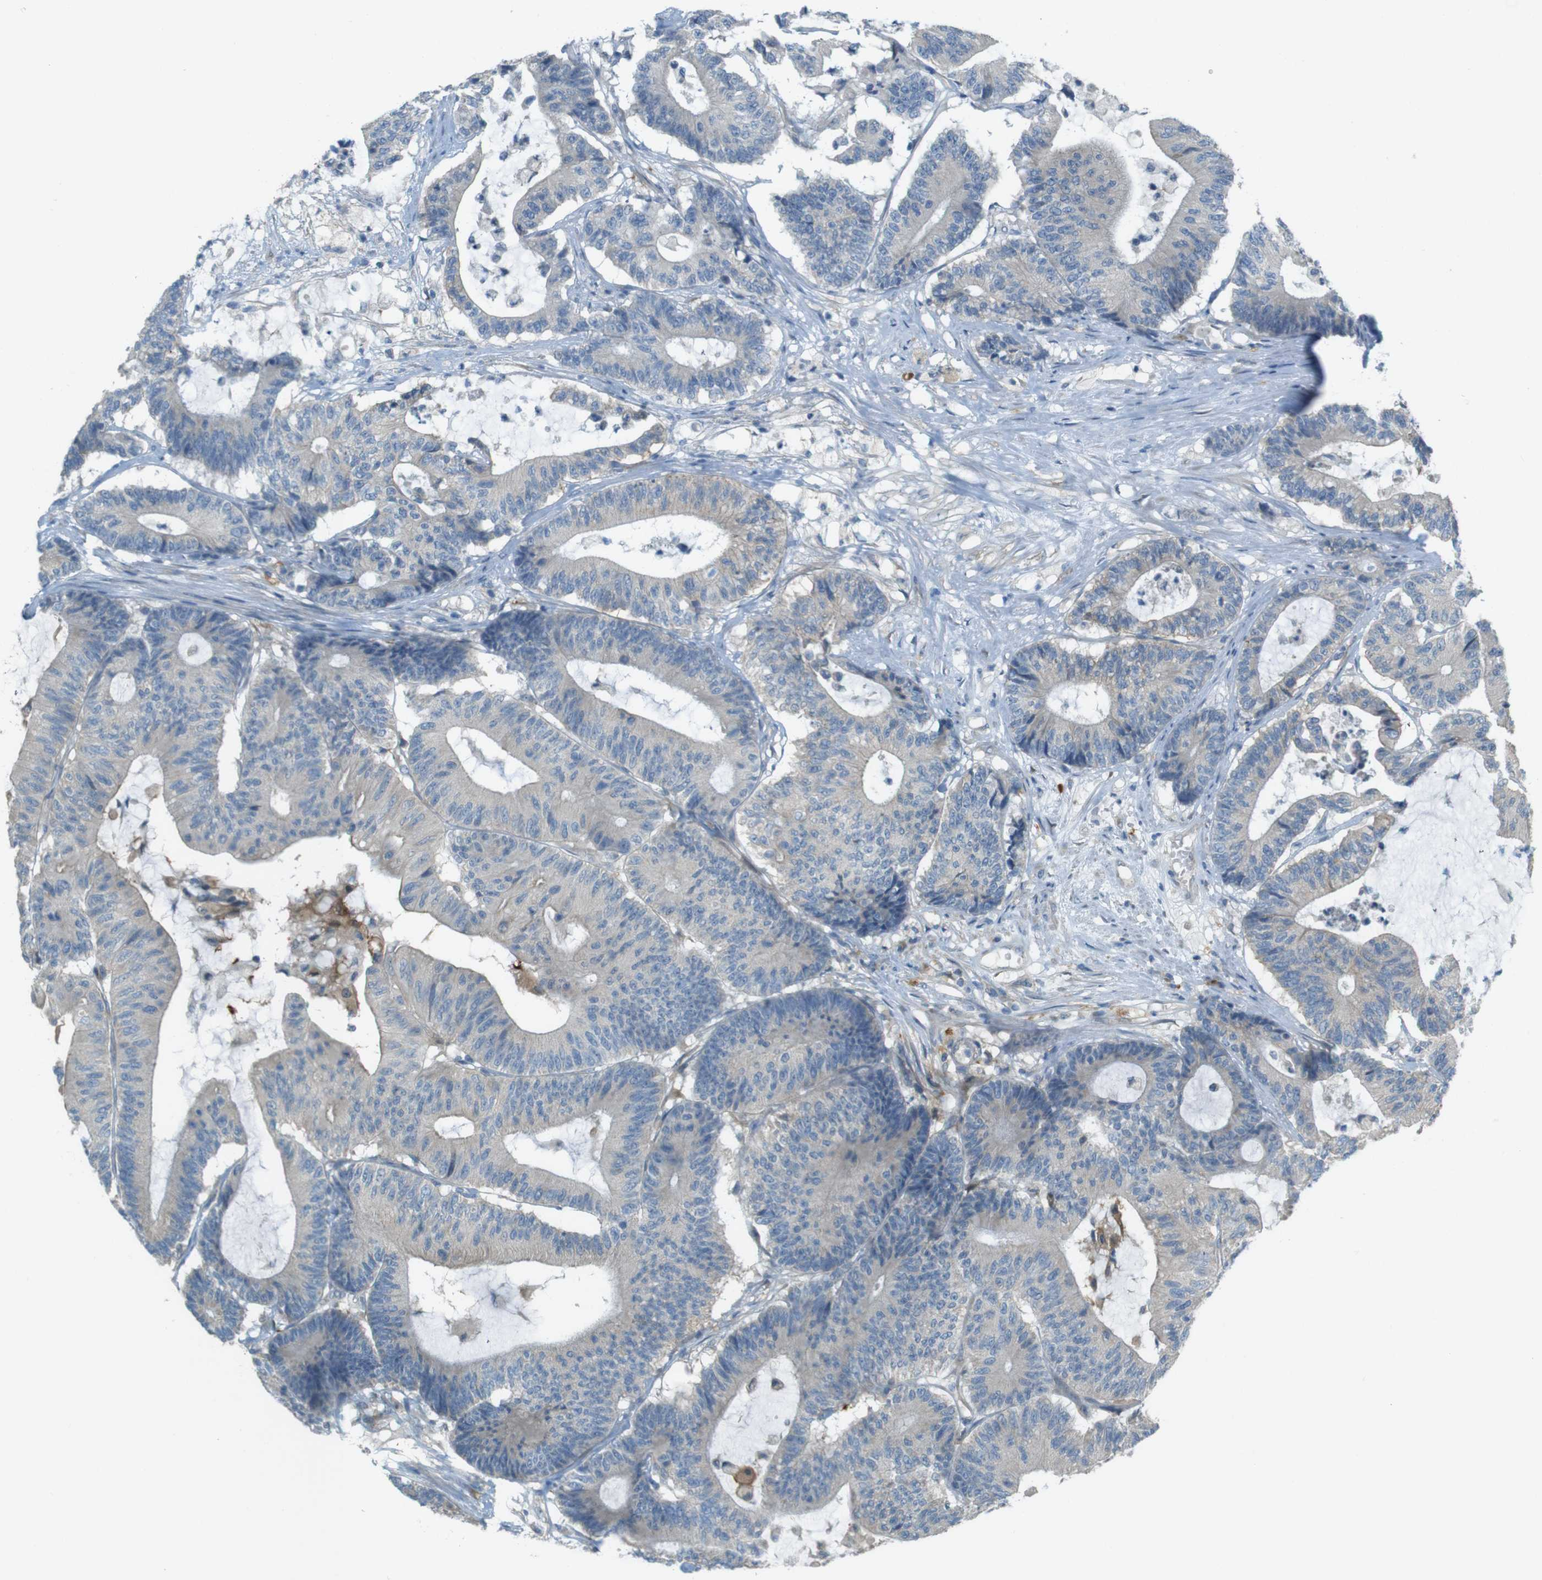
{"staining": {"intensity": "negative", "quantity": "none", "location": "none"}, "tissue": "colorectal cancer", "cell_type": "Tumor cells", "image_type": "cancer", "snomed": [{"axis": "morphology", "description": "Adenocarcinoma, NOS"}, {"axis": "topography", "description": "Colon"}], "caption": "The micrograph demonstrates no significant expression in tumor cells of colorectal cancer. (DAB immunohistochemistry with hematoxylin counter stain).", "gene": "TMEM41B", "patient": {"sex": "female", "age": 84}}